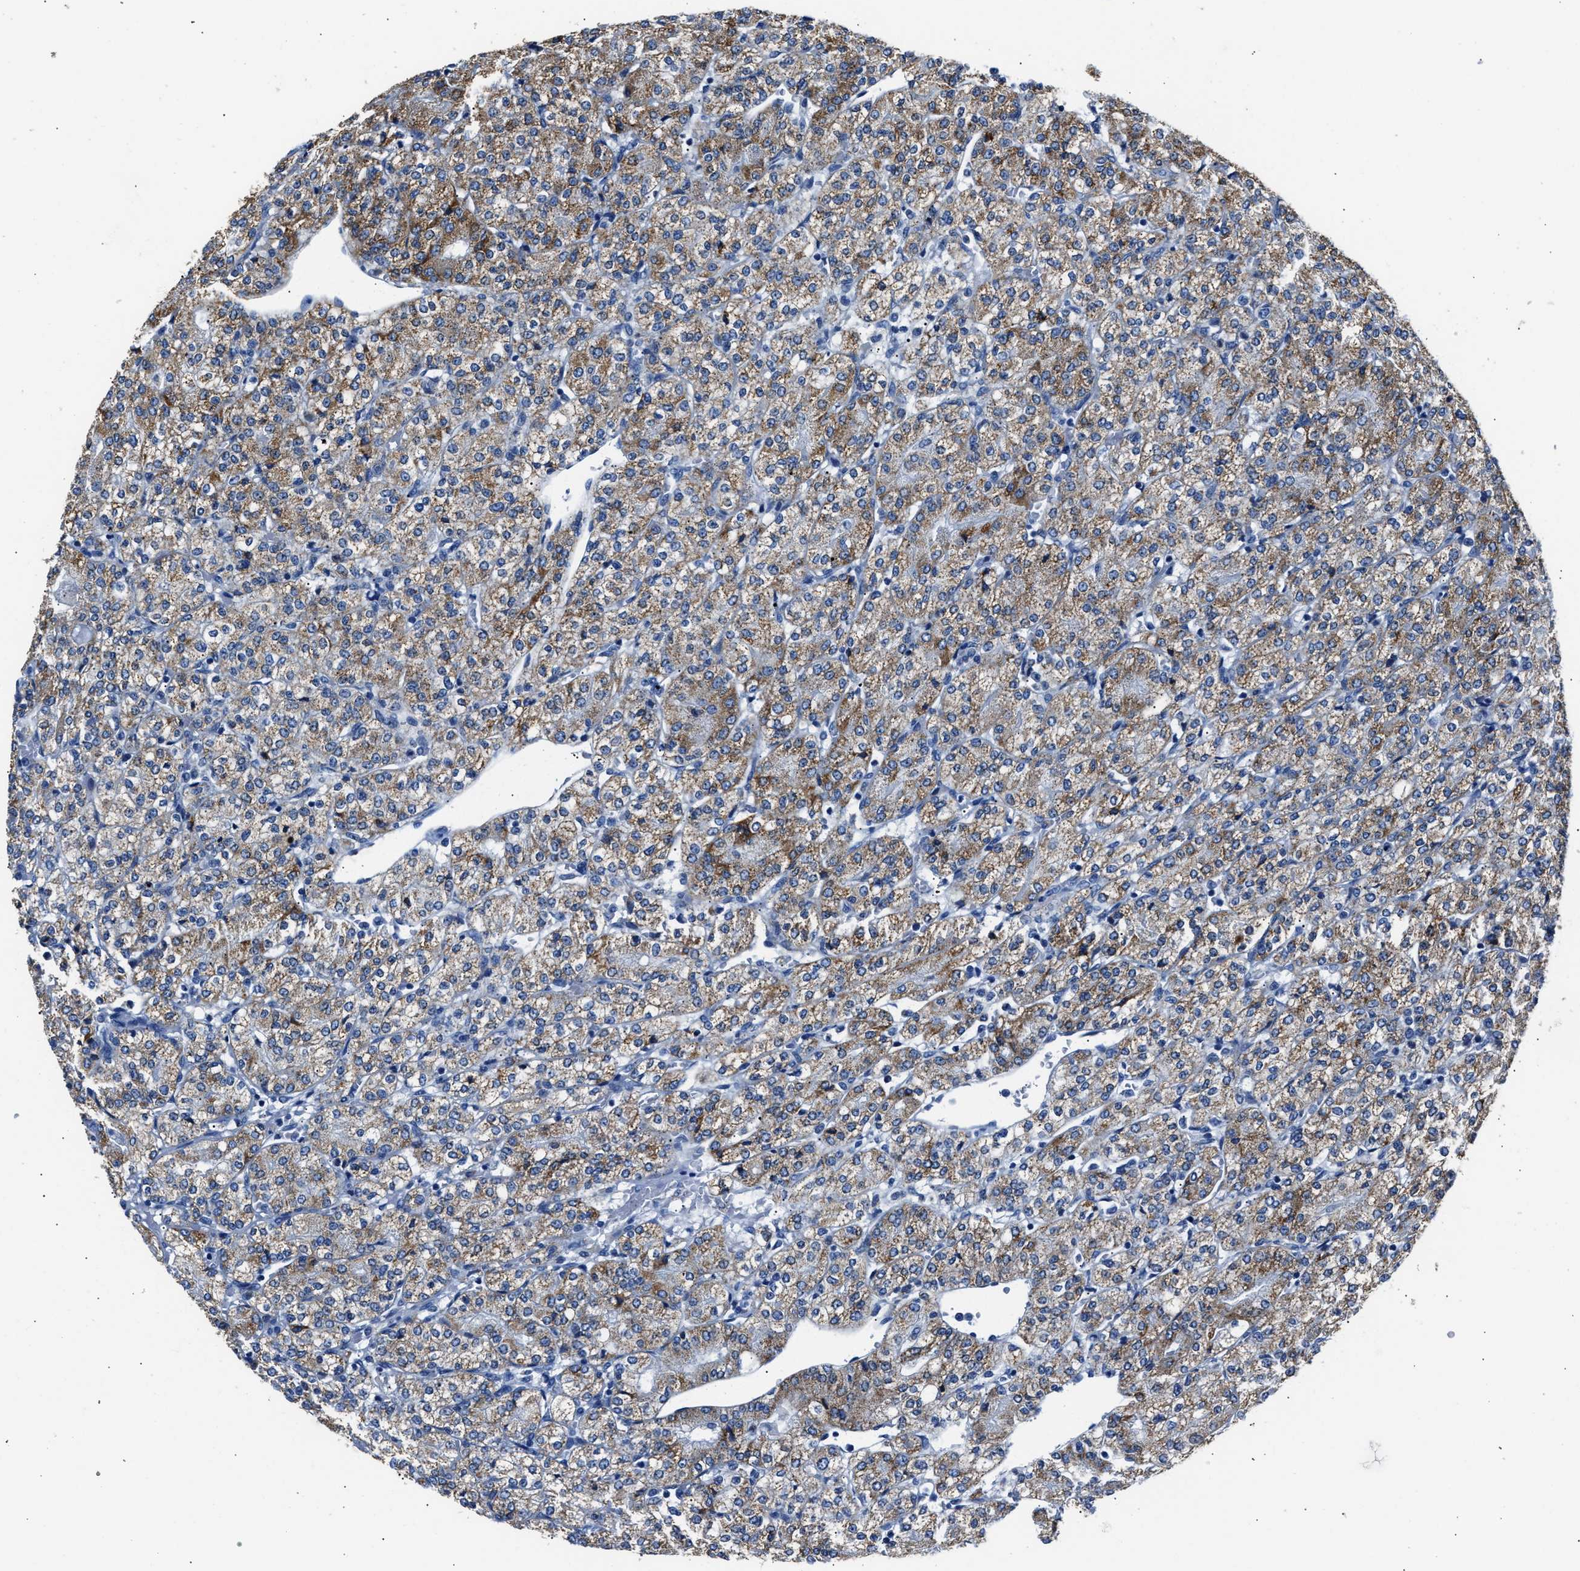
{"staining": {"intensity": "moderate", "quantity": ">75%", "location": "cytoplasmic/membranous"}, "tissue": "renal cancer", "cell_type": "Tumor cells", "image_type": "cancer", "snomed": [{"axis": "morphology", "description": "Adenocarcinoma, NOS"}, {"axis": "topography", "description": "Kidney"}], "caption": "Immunohistochemistry (DAB (3,3'-diaminobenzidine)) staining of renal cancer (adenocarcinoma) shows moderate cytoplasmic/membranous protein expression in about >75% of tumor cells.", "gene": "AMACR", "patient": {"sex": "male", "age": 77}}